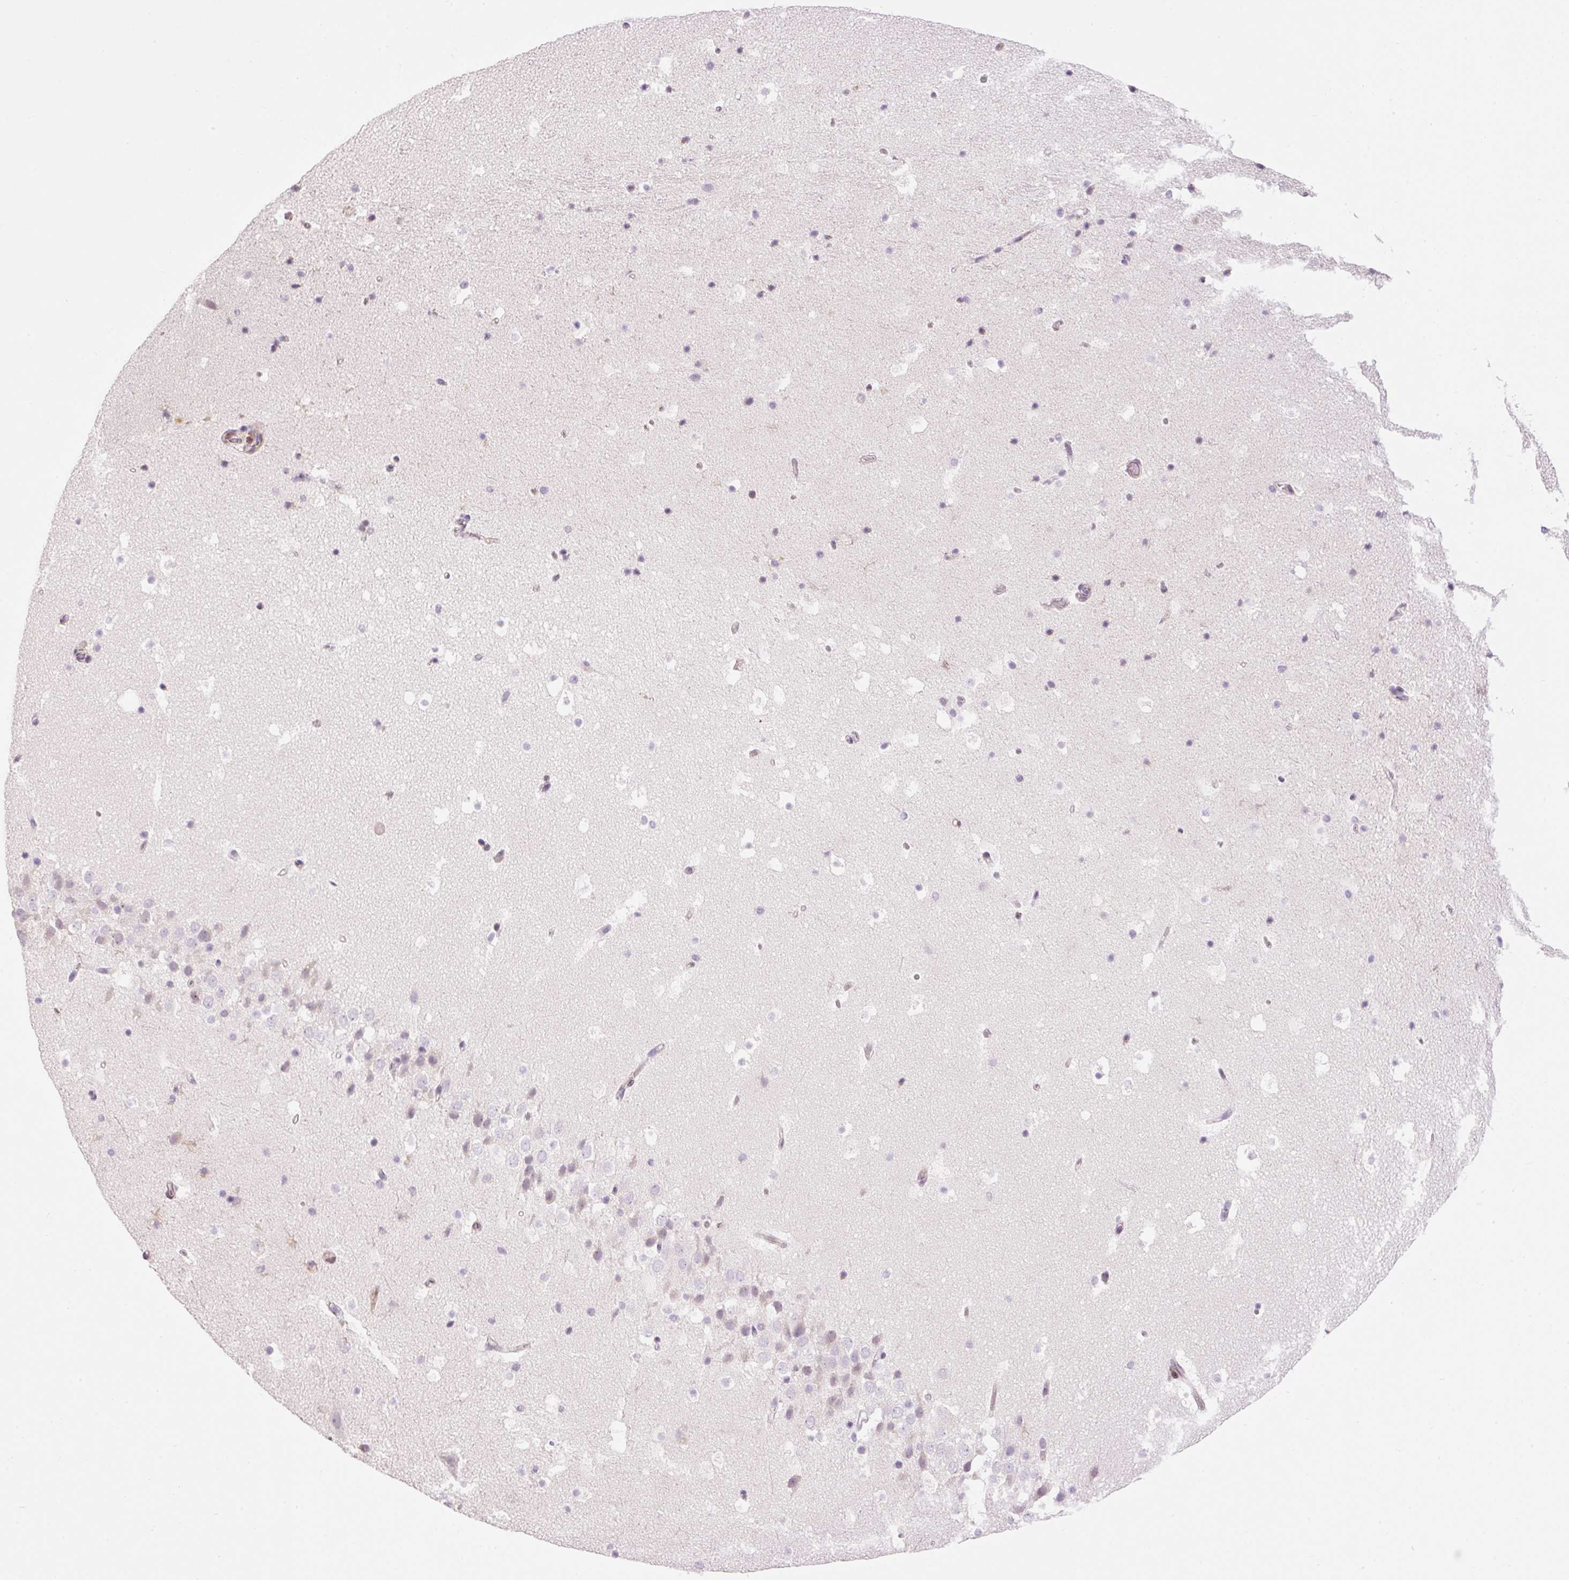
{"staining": {"intensity": "negative", "quantity": "none", "location": "none"}, "tissue": "hippocampus", "cell_type": "Glial cells", "image_type": "normal", "snomed": [{"axis": "morphology", "description": "Normal tissue, NOS"}, {"axis": "topography", "description": "Hippocampus"}], "caption": "The photomicrograph exhibits no significant positivity in glial cells of hippocampus.", "gene": "HNF1A", "patient": {"sex": "male", "age": 37}}